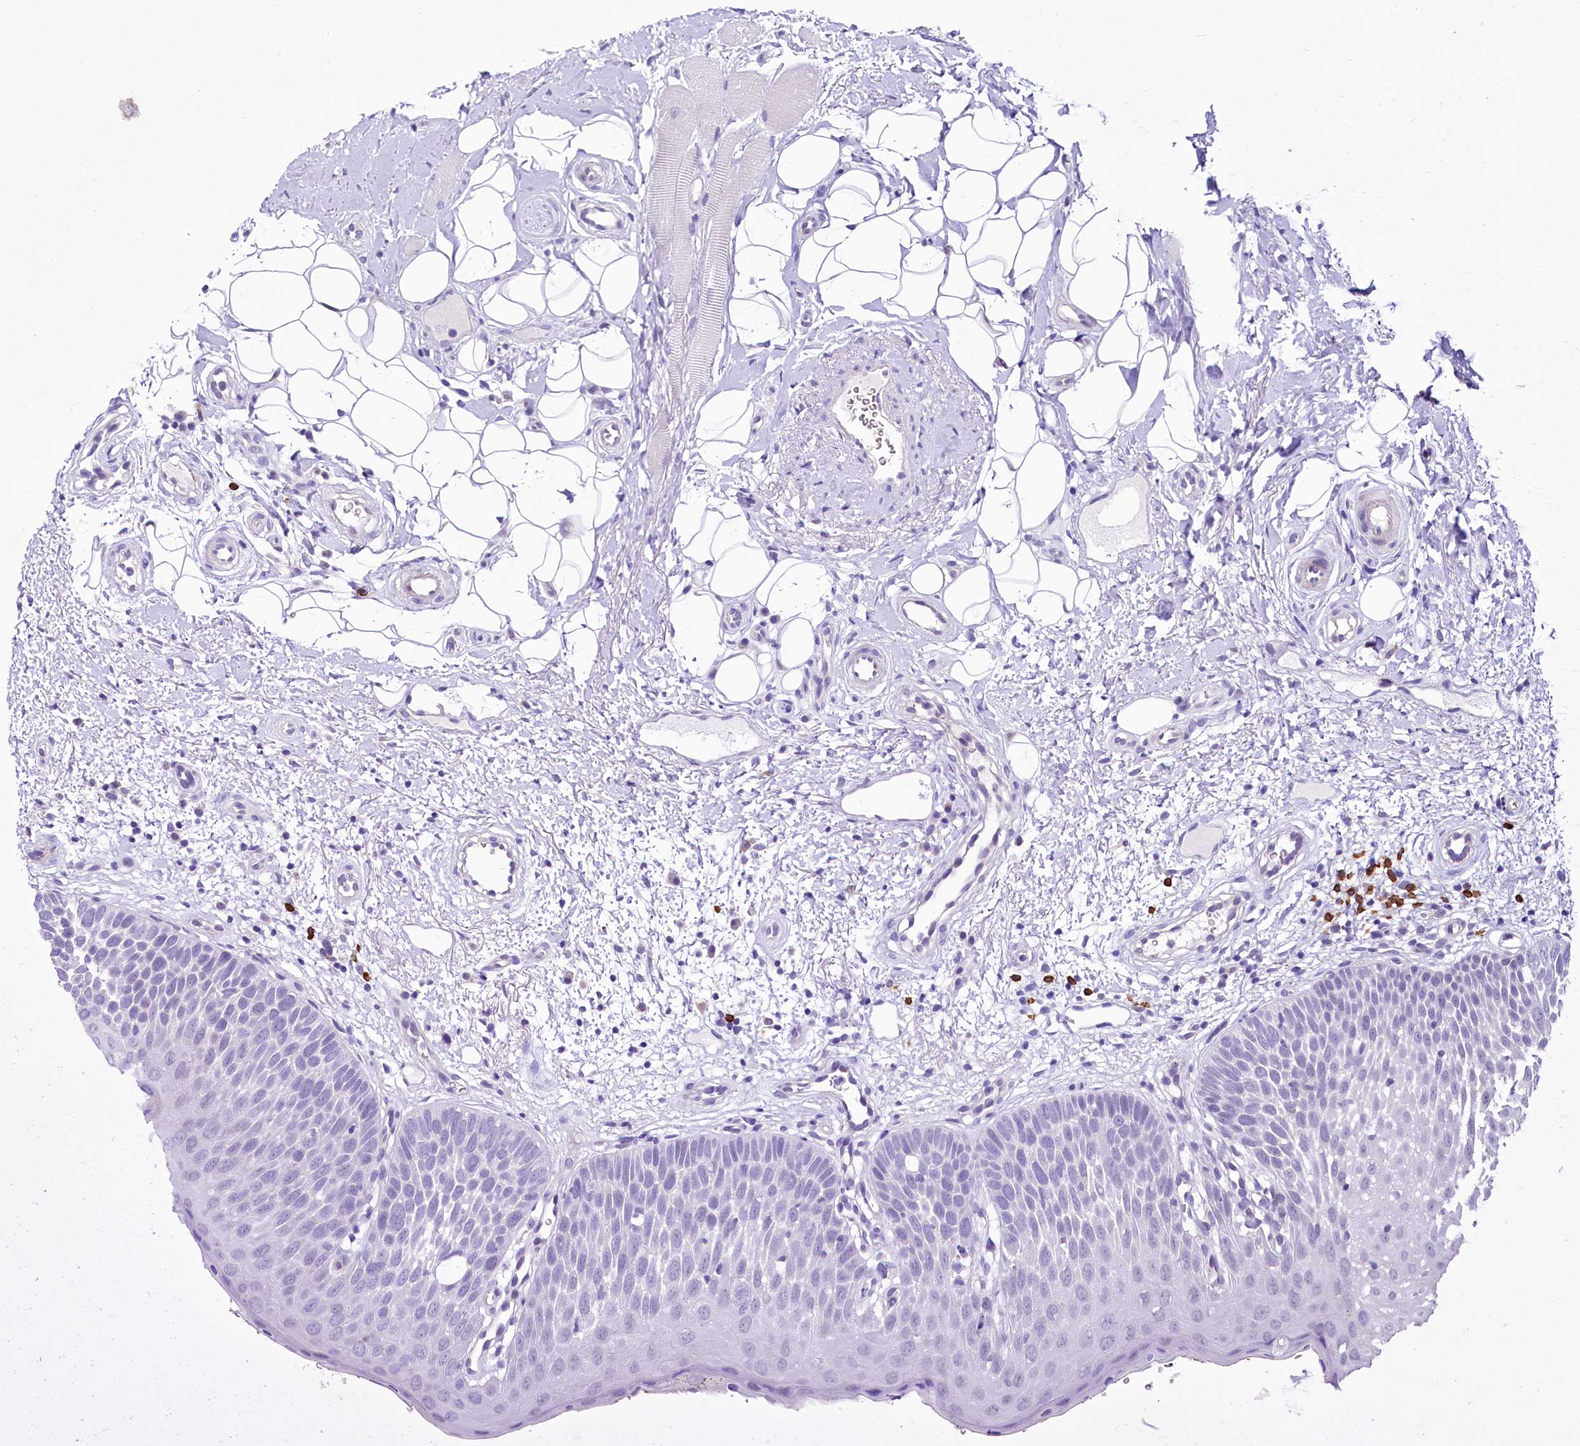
{"staining": {"intensity": "negative", "quantity": "none", "location": "none"}, "tissue": "oral mucosa", "cell_type": "Squamous epithelial cells", "image_type": "normal", "snomed": [{"axis": "morphology", "description": "No evidence of malignacy"}, {"axis": "topography", "description": "Oral tissue"}, {"axis": "topography", "description": "Head-Neck"}], "caption": "This image is of normal oral mucosa stained with immunohistochemistry to label a protein in brown with the nuclei are counter-stained blue. There is no staining in squamous epithelial cells.", "gene": "BANK1", "patient": {"sex": "male", "age": 68}}